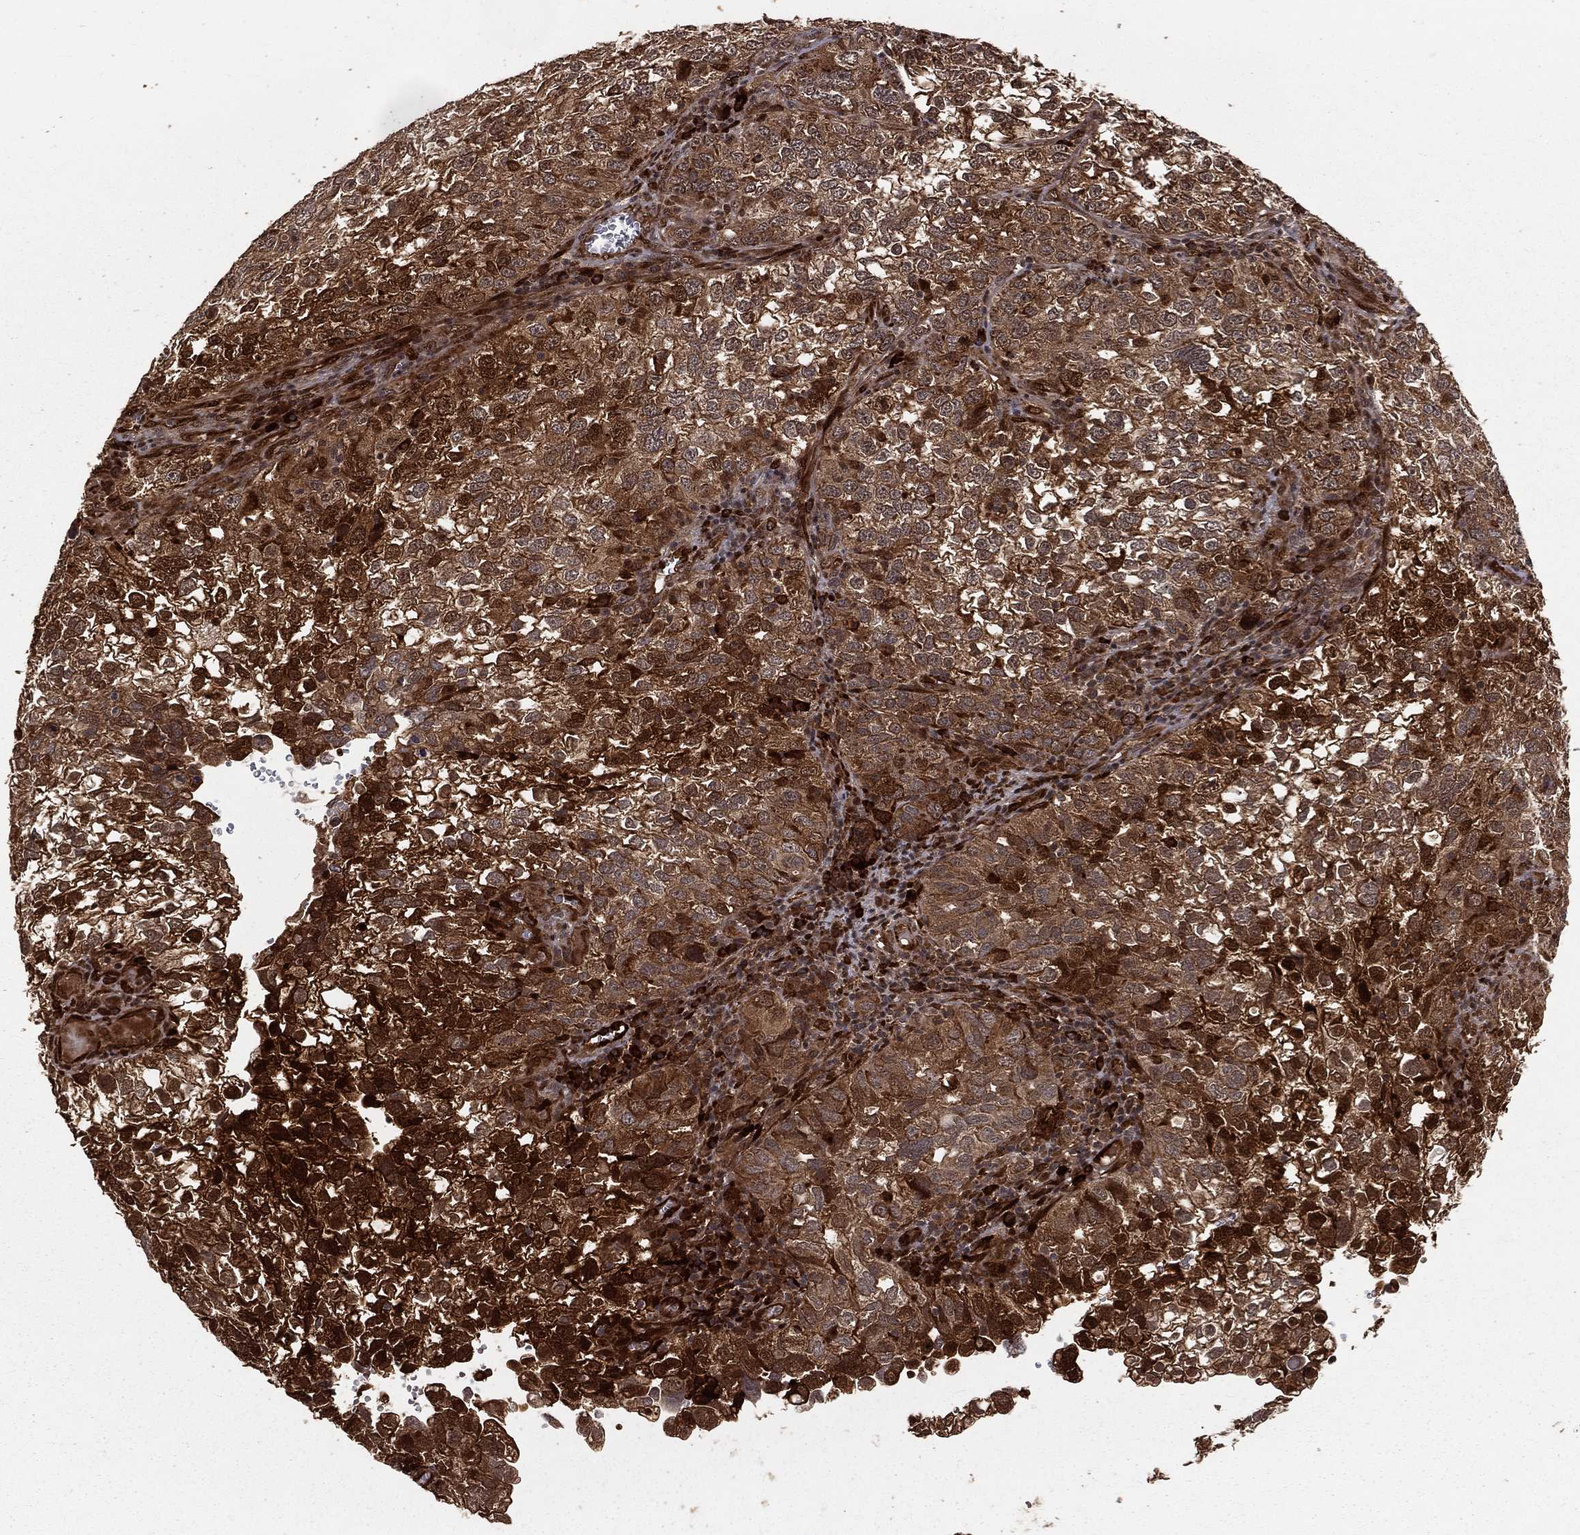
{"staining": {"intensity": "strong", "quantity": ">75%", "location": "cytoplasmic/membranous,nuclear"}, "tissue": "cervical cancer", "cell_type": "Tumor cells", "image_type": "cancer", "snomed": [{"axis": "morphology", "description": "Squamous cell carcinoma, NOS"}, {"axis": "topography", "description": "Cervix"}], "caption": "This is an image of immunohistochemistry staining of cervical squamous cell carcinoma, which shows strong positivity in the cytoplasmic/membranous and nuclear of tumor cells.", "gene": "MAPK1", "patient": {"sex": "female", "age": 55}}